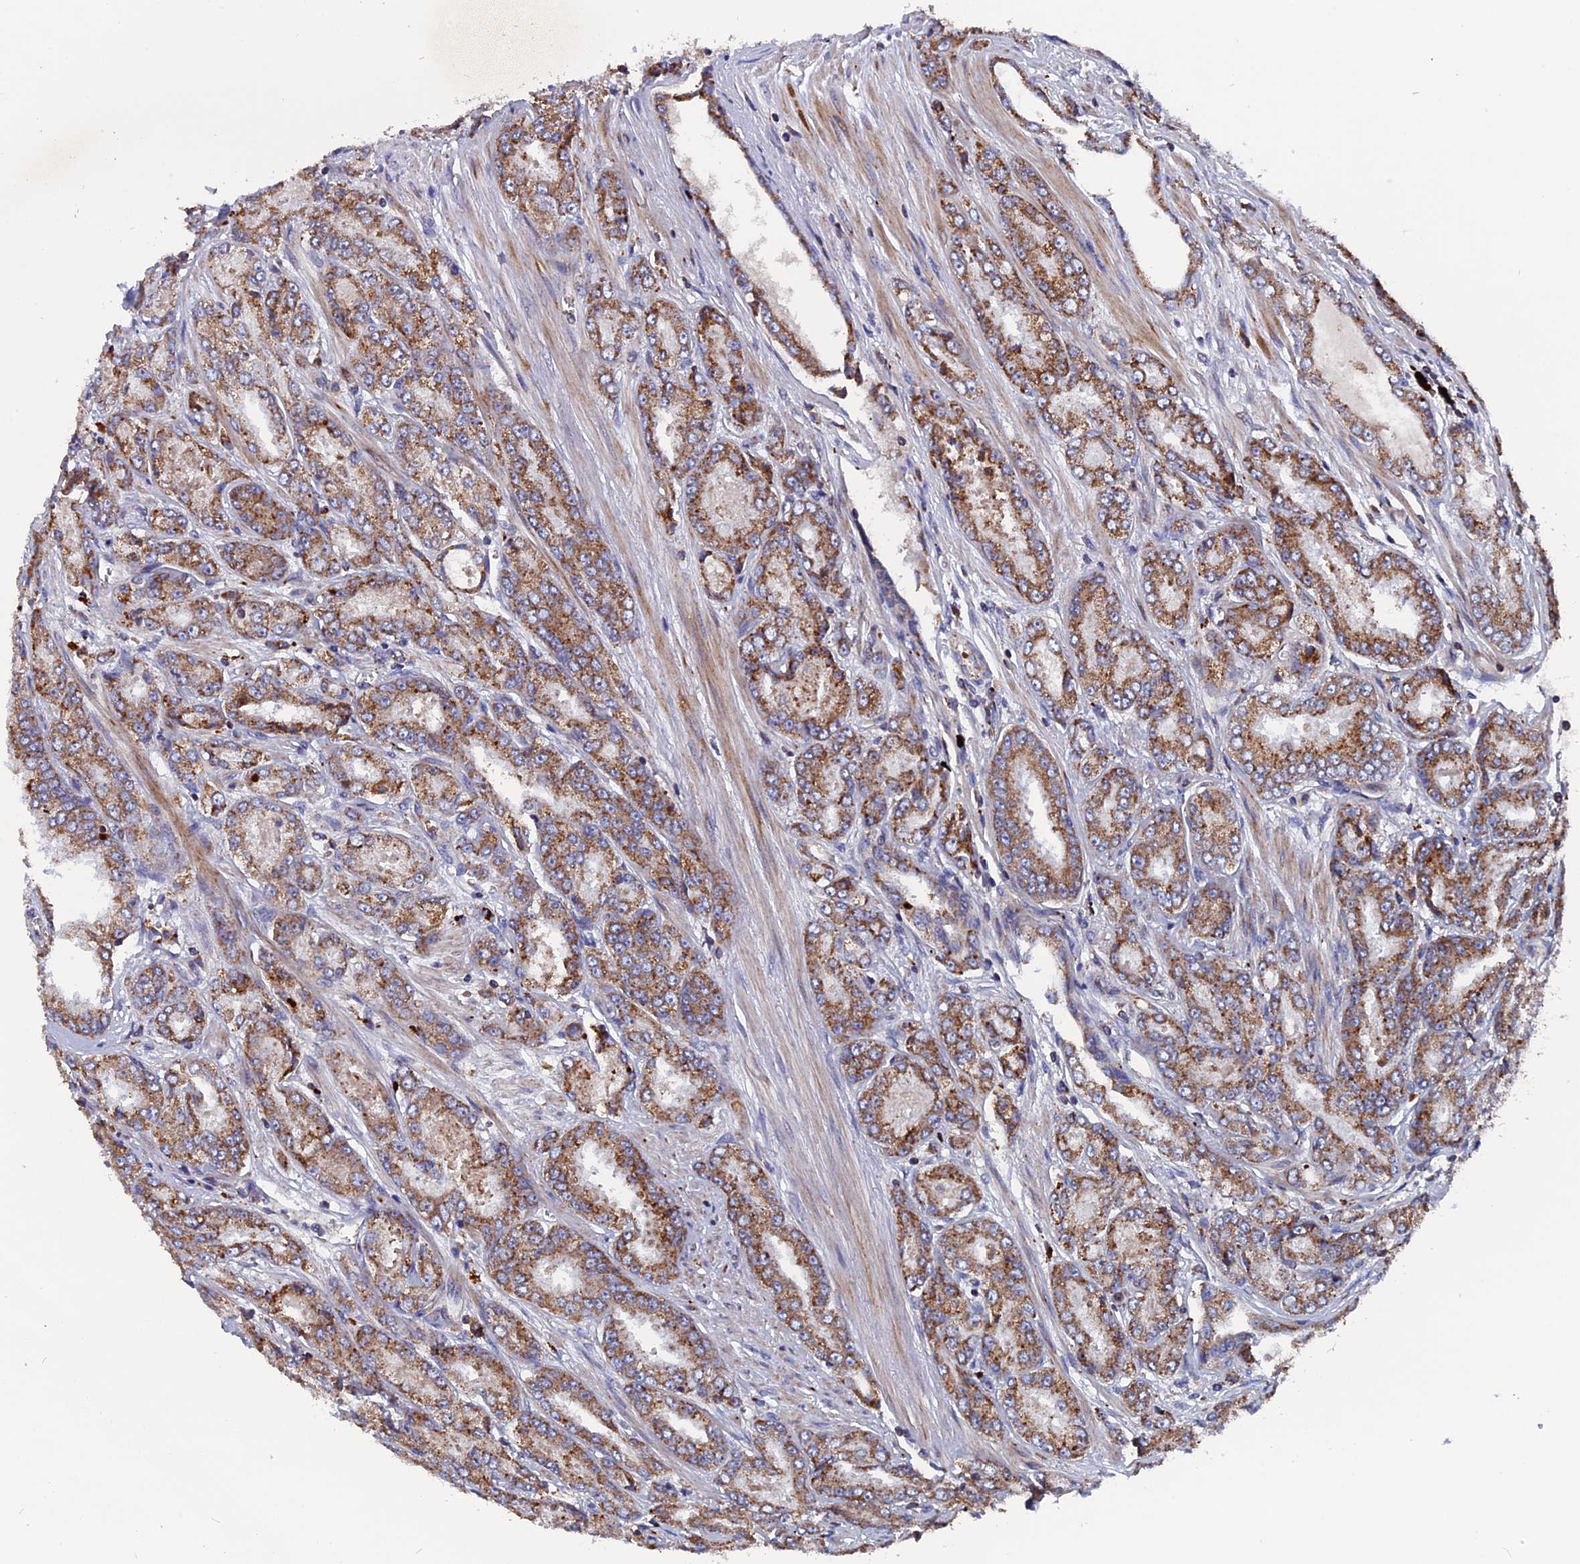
{"staining": {"intensity": "moderate", "quantity": ">75%", "location": "cytoplasmic/membranous"}, "tissue": "prostate cancer", "cell_type": "Tumor cells", "image_type": "cancer", "snomed": [{"axis": "morphology", "description": "Adenocarcinoma, High grade"}, {"axis": "topography", "description": "Prostate"}], "caption": "Protein expression by IHC displays moderate cytoplasmic/membranous staining in about >75% of tumor cells in prostate cancer (high-grade adenocarcinoma).", "gene": "TGFA", "patient": {"sex": "male", "age": 74}}